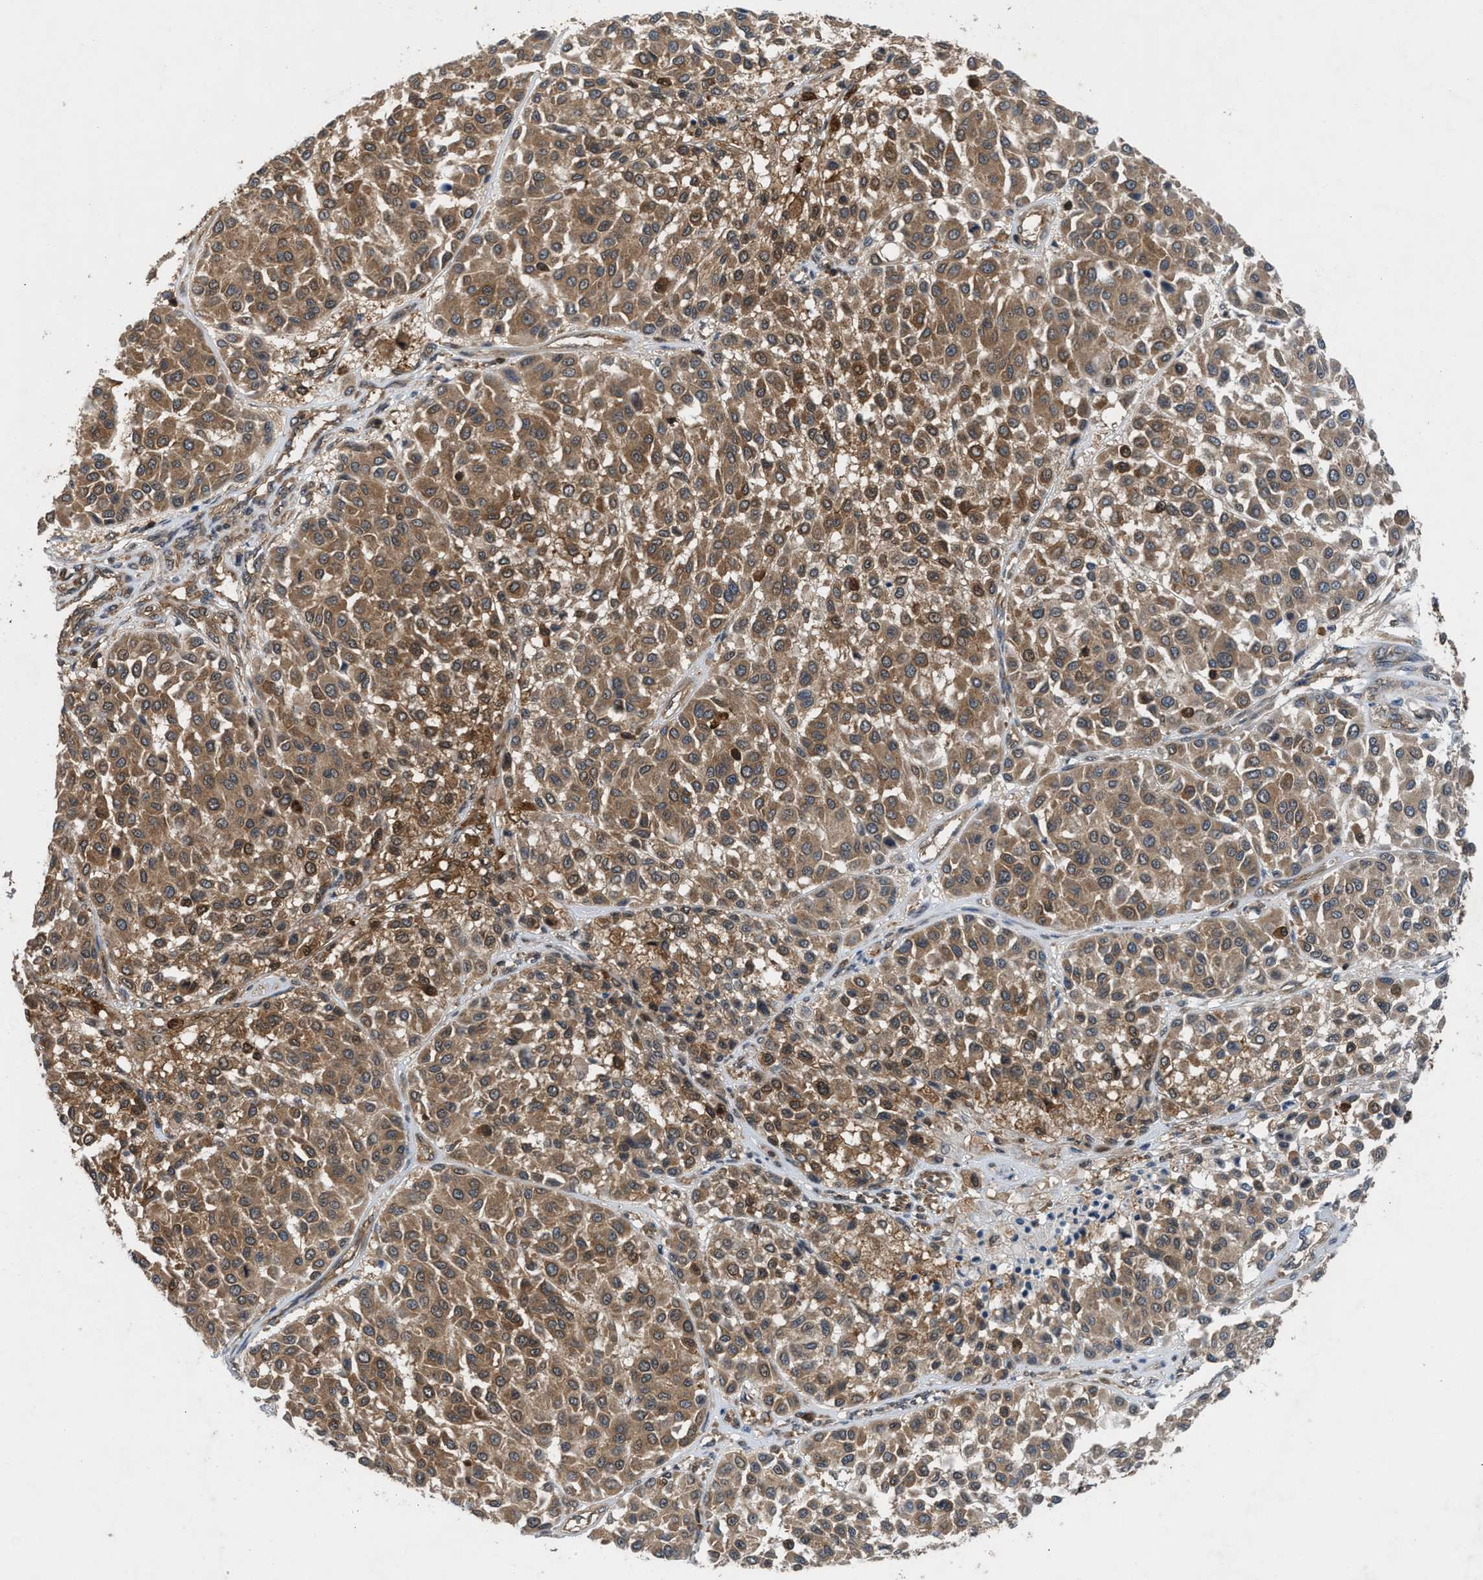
{"staining": {"intensity": "moderate", "quantity": ">75%", "location": "cytoplasmic/membranous,nuclear"}, "tissue": "melanoma", "cell_type": "Tumor cells", "image_type": "cancer", "snomed": [{"axis": "morphology", "description": "Malignant melanoma, Metastatic site"}, {"axis": "topography", "description": "Soft tissue"}], "caption": "A photomicrograph showing moderate cytoplasmic/membranous and nuclear staining in about >75% of tumor cells in malignant melanoma (metastatic site), as visualized by brown immunohistochemical staining.", "gene": "OXSR1", "patient": {"sex": "male", "age": 41}}